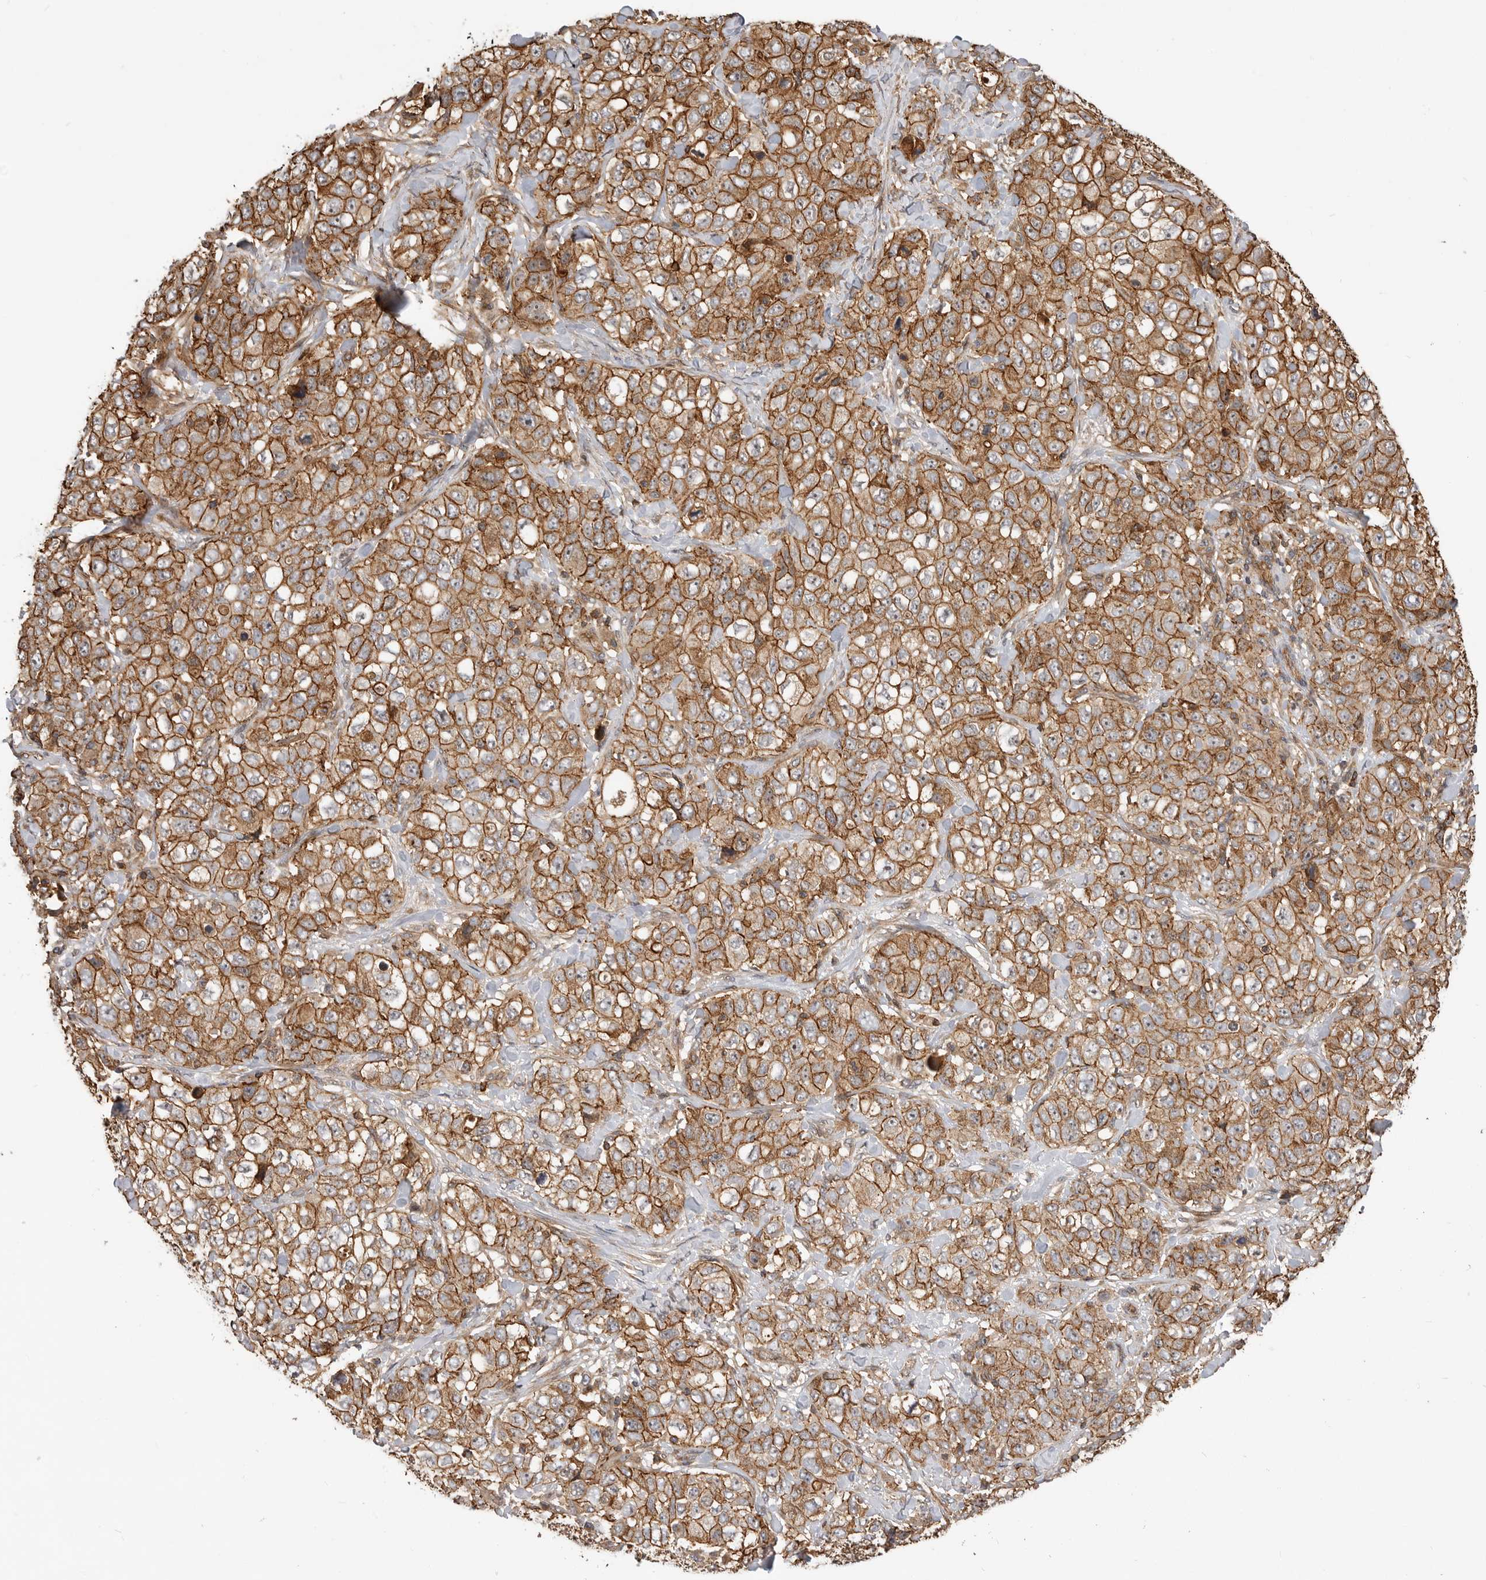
{"staining": {"intensity": "strong", "quantity": ">75%", "location": "cytoplasmic/membranous"}, "tissue": "stomach cancer", "cell_type": "Tumor cells", "image_type": "cancer", "snomed": [{"axis": "morphology", "description": "Adenocarcinoma, NOS"}, {"axis": "topography", "description": "Stomach"}], "caption": "Protein expression analysis of human adenocarcinoma (stomach) reveals strong cytoplasmic/membranous positivity in approximately >75% of tumor cells.", "gene": "GPATCH2", "patient": {"sex": "male", "age": 48}}